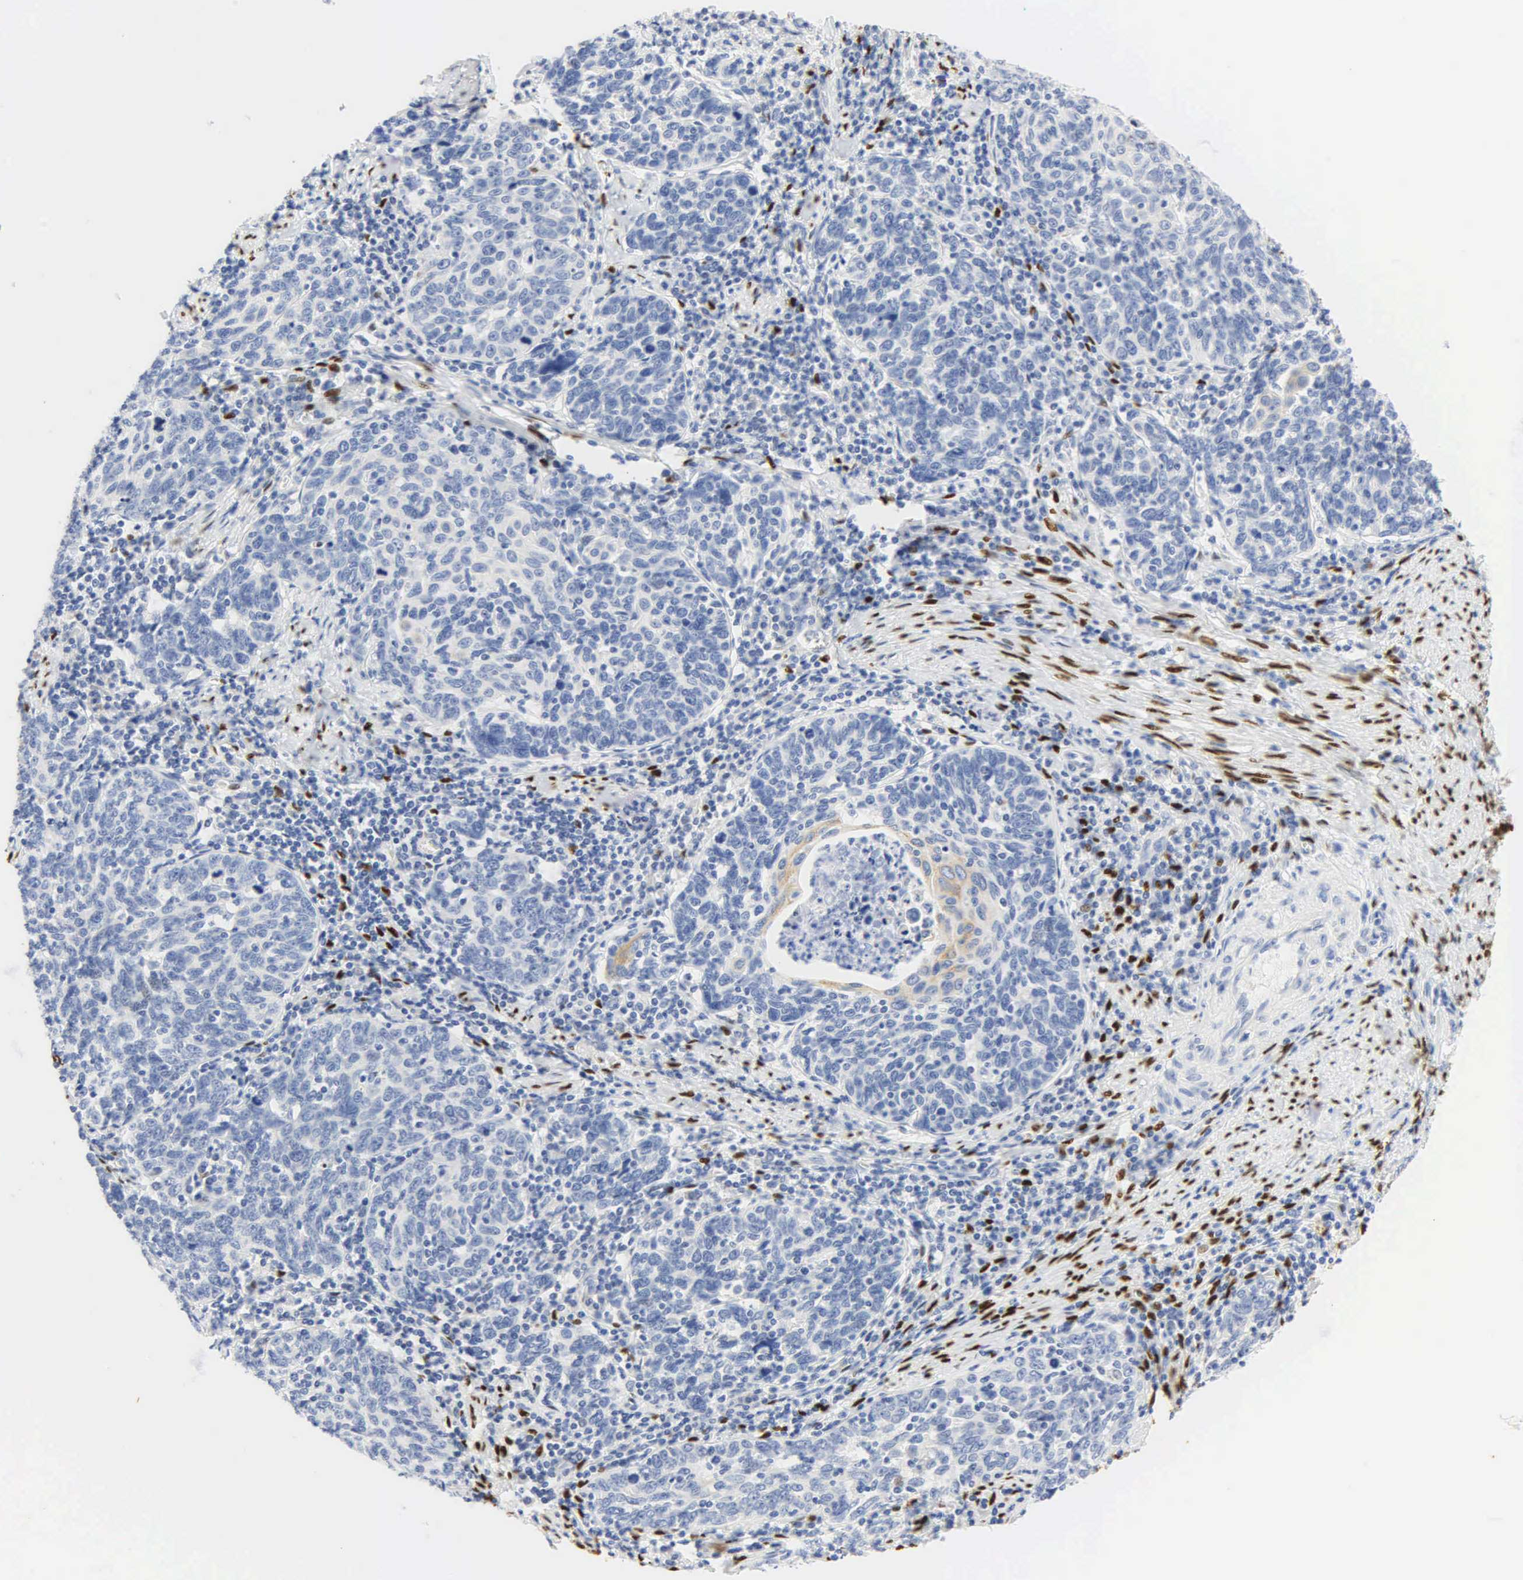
{"staining": {"intensity": "negative", "quantity": "none", "location": "none"}, "tissue": "cervical cancer", "cell_type": "Tumor cells", "image_type": "cancer", "snomed": [{"axis": "morphology", "description": "Squamous cell carcinoma, NOS"}, {"axis": "topography", "description": "Cervix"}], "caption": "An IHC photomicrograph of squamous cell carcinoma (cervical) is shown. There is no staining in tumor cells of squamous cell carcinoma (cervical).", "gene": "PGR", "patient": {"sex": "female", "age": 41}}